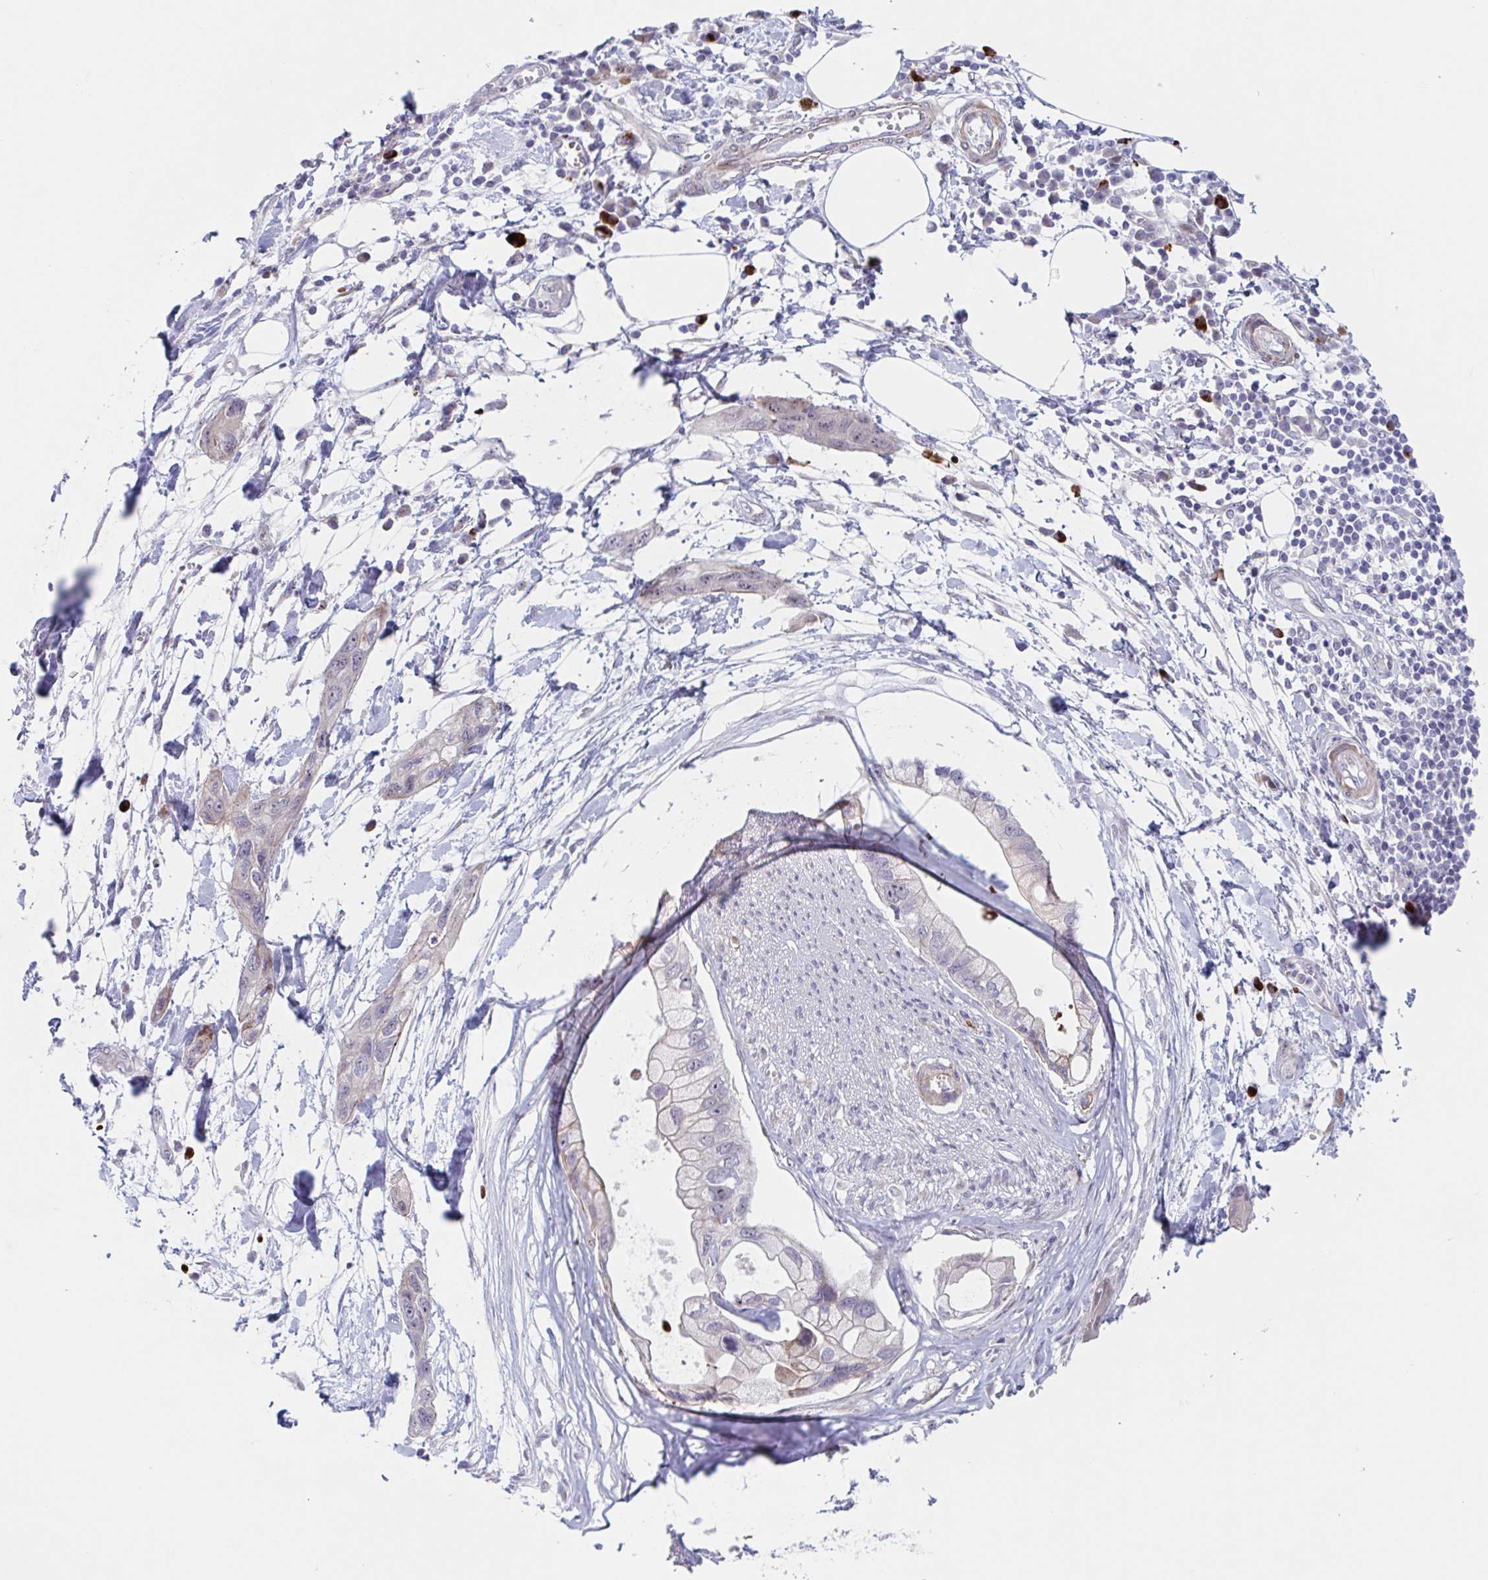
{"staining": {"intensity": "moderate", "quantity": "<25%", "location": "cytoplasmic/membranous"}, "tissue": "pancreatic cancer", "cell_type": "Tumor cells", "image_type": "cancer", "snomed": [{"axis": "morphology", "description": "Adenocarcinoma, NOS"}, {"axis": "topography", "description": "Pancreas"}], "caption": "There is low levels of moderate cytoplasmic/membranous staining in tumor cells of pancreatic adenocarcinoma, as demonstrated by immunohistochemical staining (brown color).", "gene": "DUXA", "patient": {"sex": "female", "age": 73}}